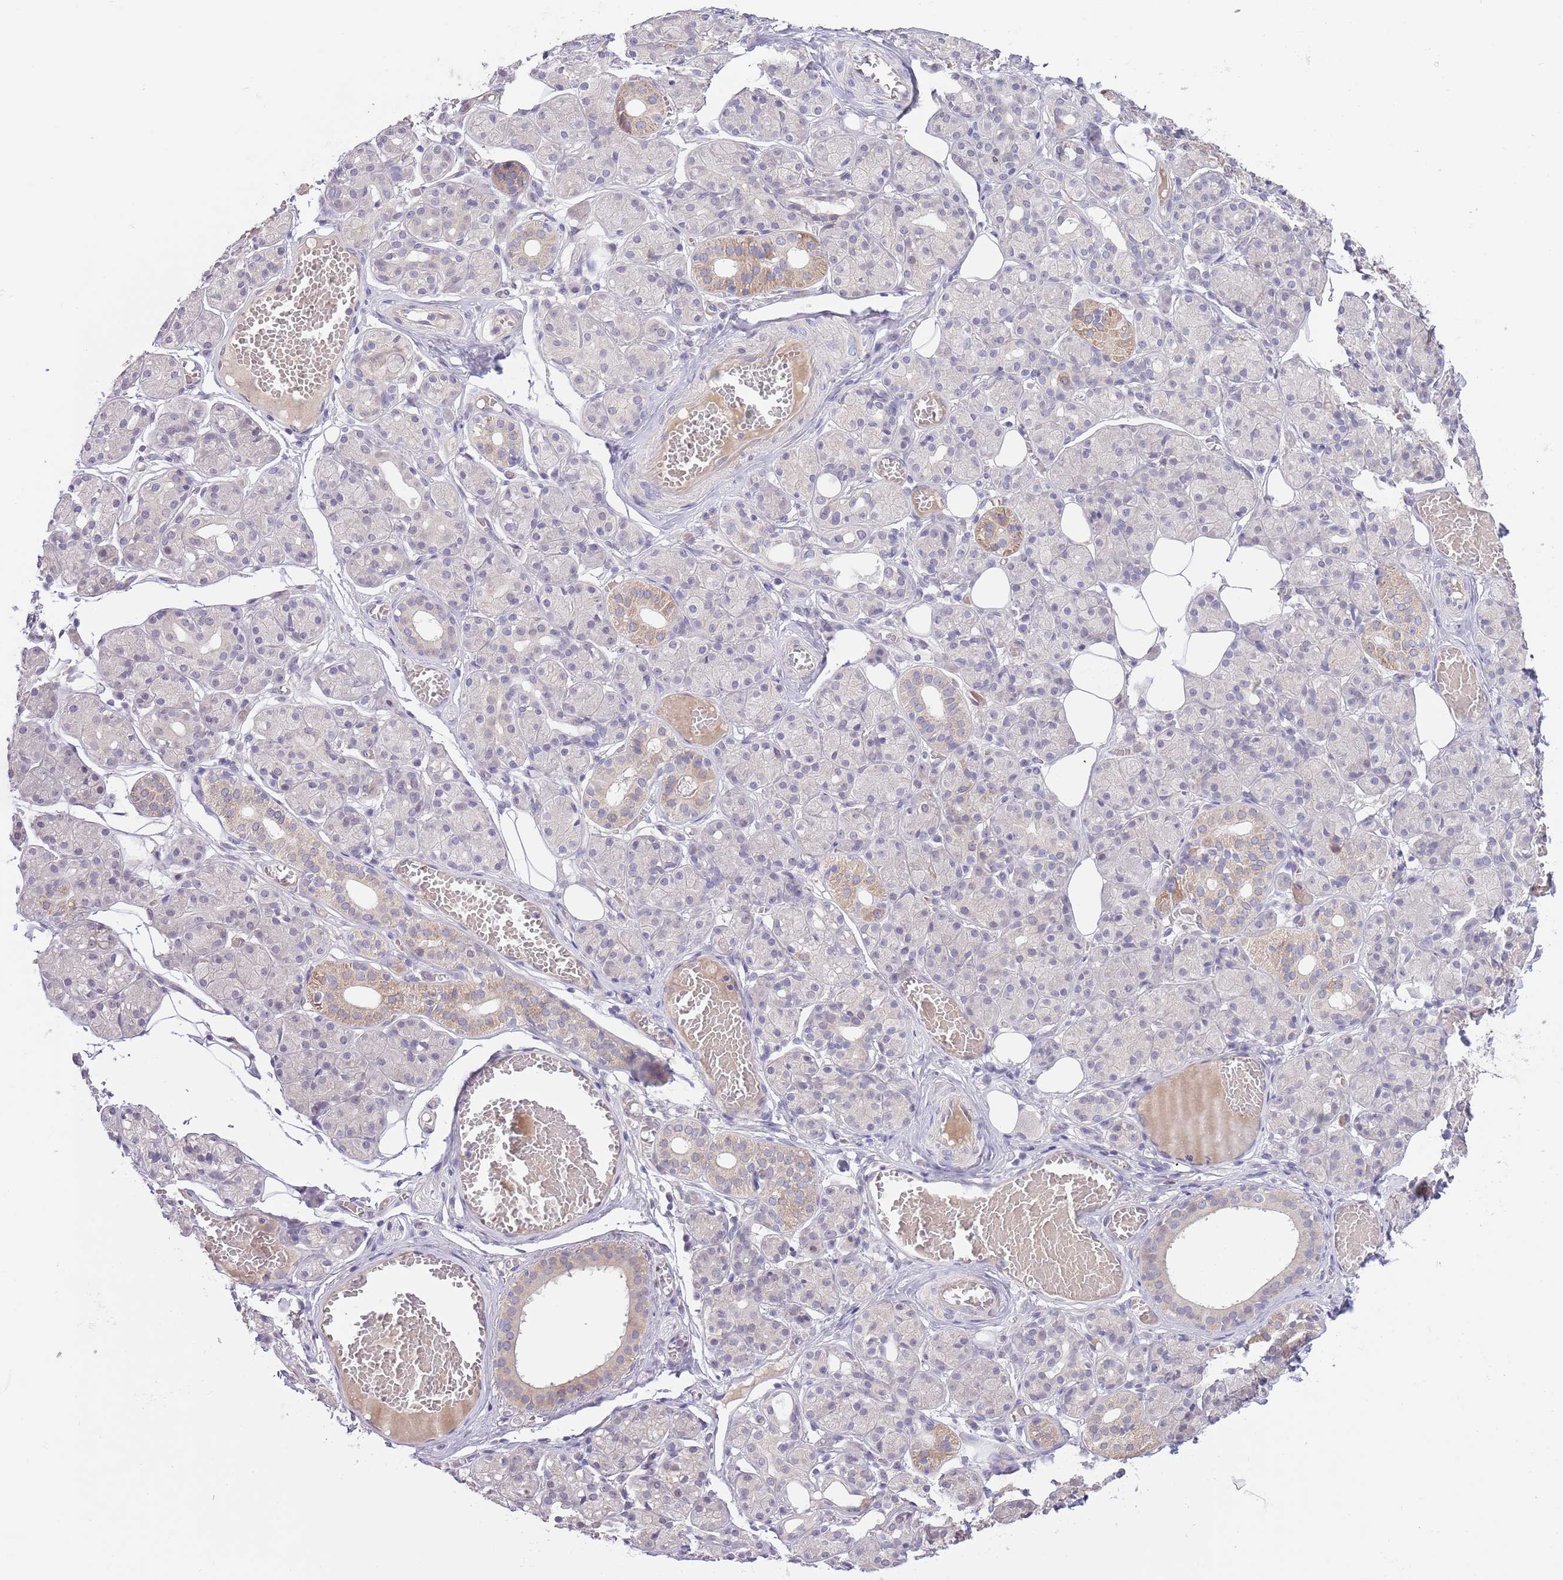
{"staining": {"intensity": "weak", "quantity": "<25%", "location": "cytoplasmic/membranous"}, "tissue": "salivary gland", "cell_type": "Glandular cells", "image_type": "normal", "snomed": [{"axis": "morphology", "description": "Normal tissue, NOS"}, {"axis": "topography", "description": "Salivary gland"}], "caption": "This is an immunohistochemistry photomicrograph of unremarkable human salivary gland. There is no positivity in glandular cells.", "gene": "AP1S2", "patient": {"sex": "male", "age": 63}}